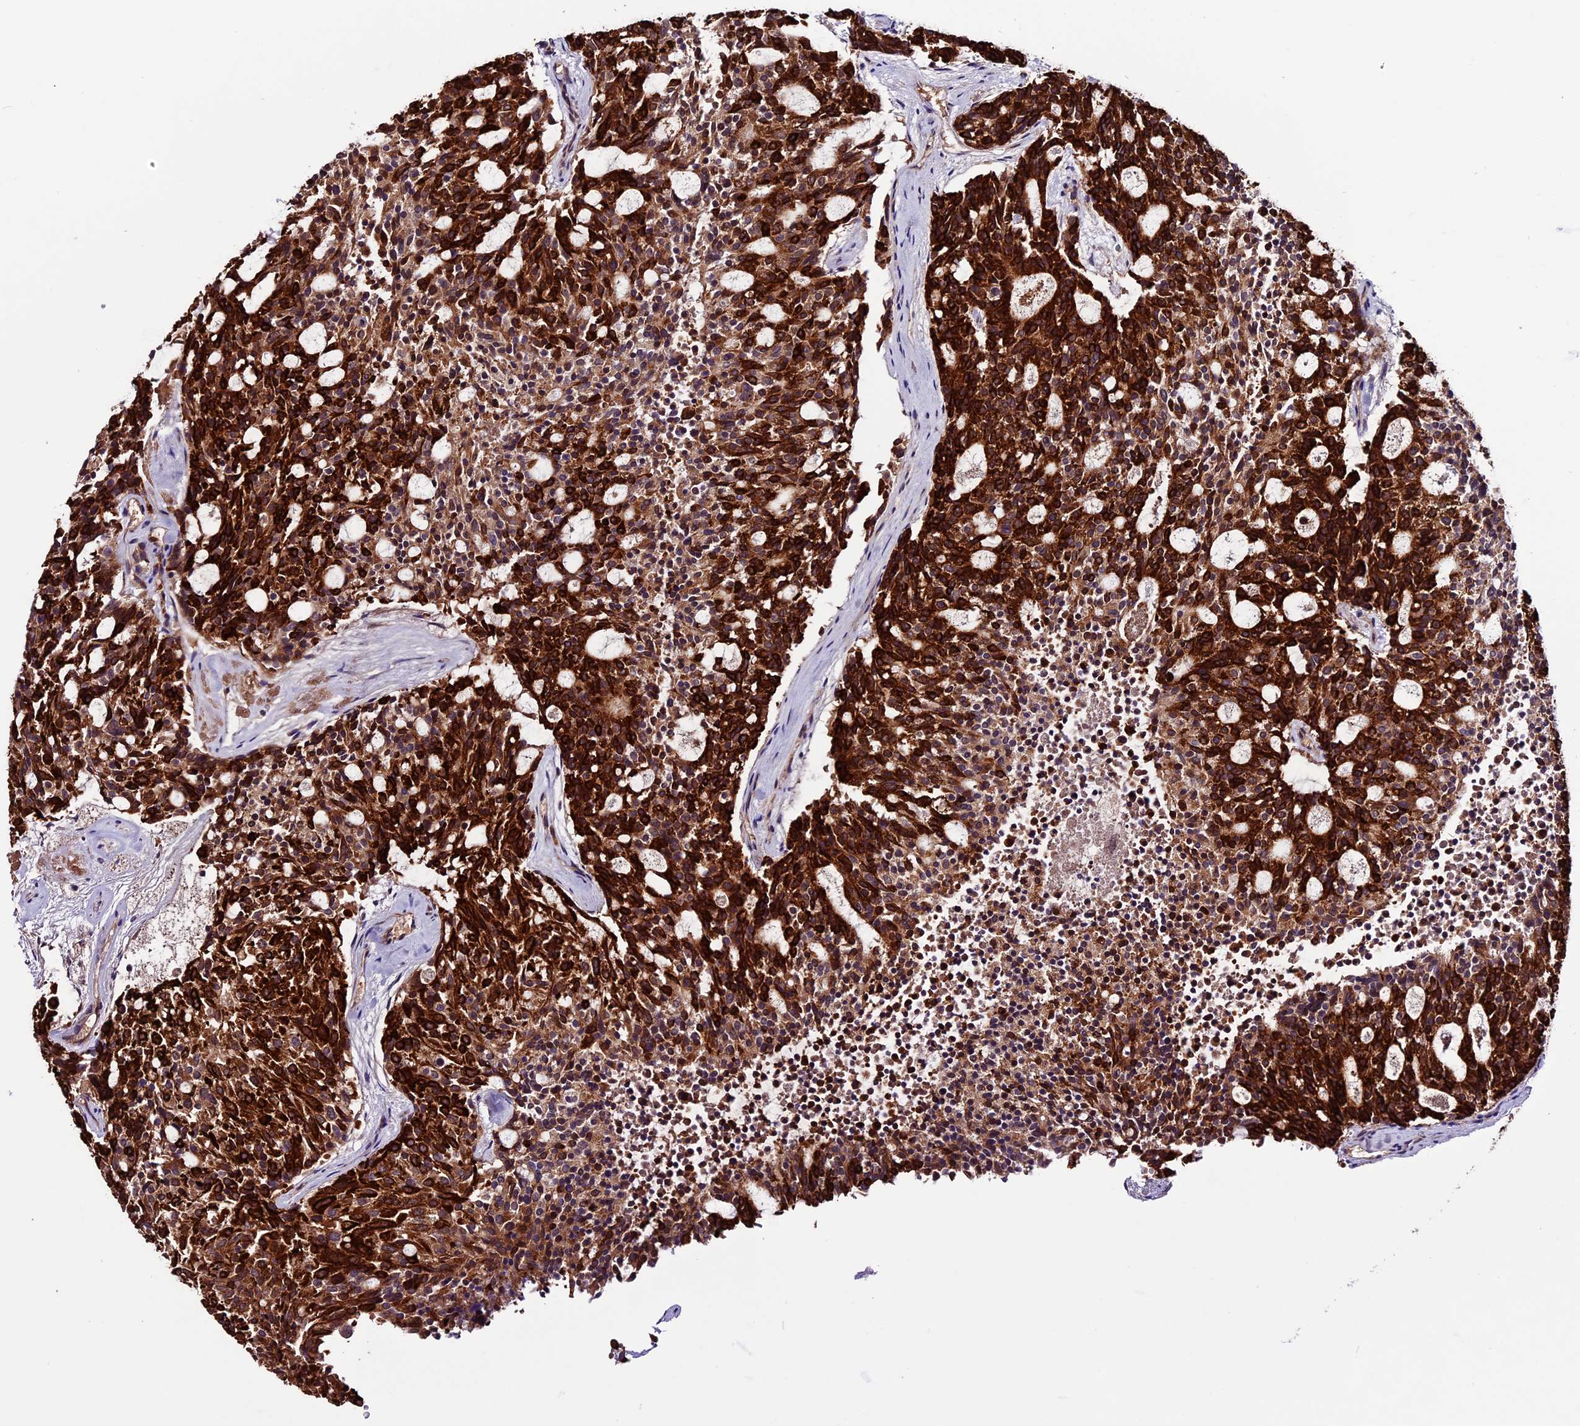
{"staining": {"intensity": "strong", "quantity": ">75%", "location": "cytoplasmic/membranous"}, "tissue": "carcinoid", "cell_type": "Tumor cells", "image_type": "cancer", "snomed": [{"axis": "morphology", "description": "Carcinoid, malignant, NOS"}, {"axis": "topography", "description": "Pancreas"}], "caption": "Immunohistochemical staining of human carcinoid displays strong cytoplasmic/membranous protein positivity in approximately >75% of tumor cells. (Brightfield microscopy of DAB IHC at high magnification).", "gene": "RINL", "patient": {"sex": "female", "age": 54}}